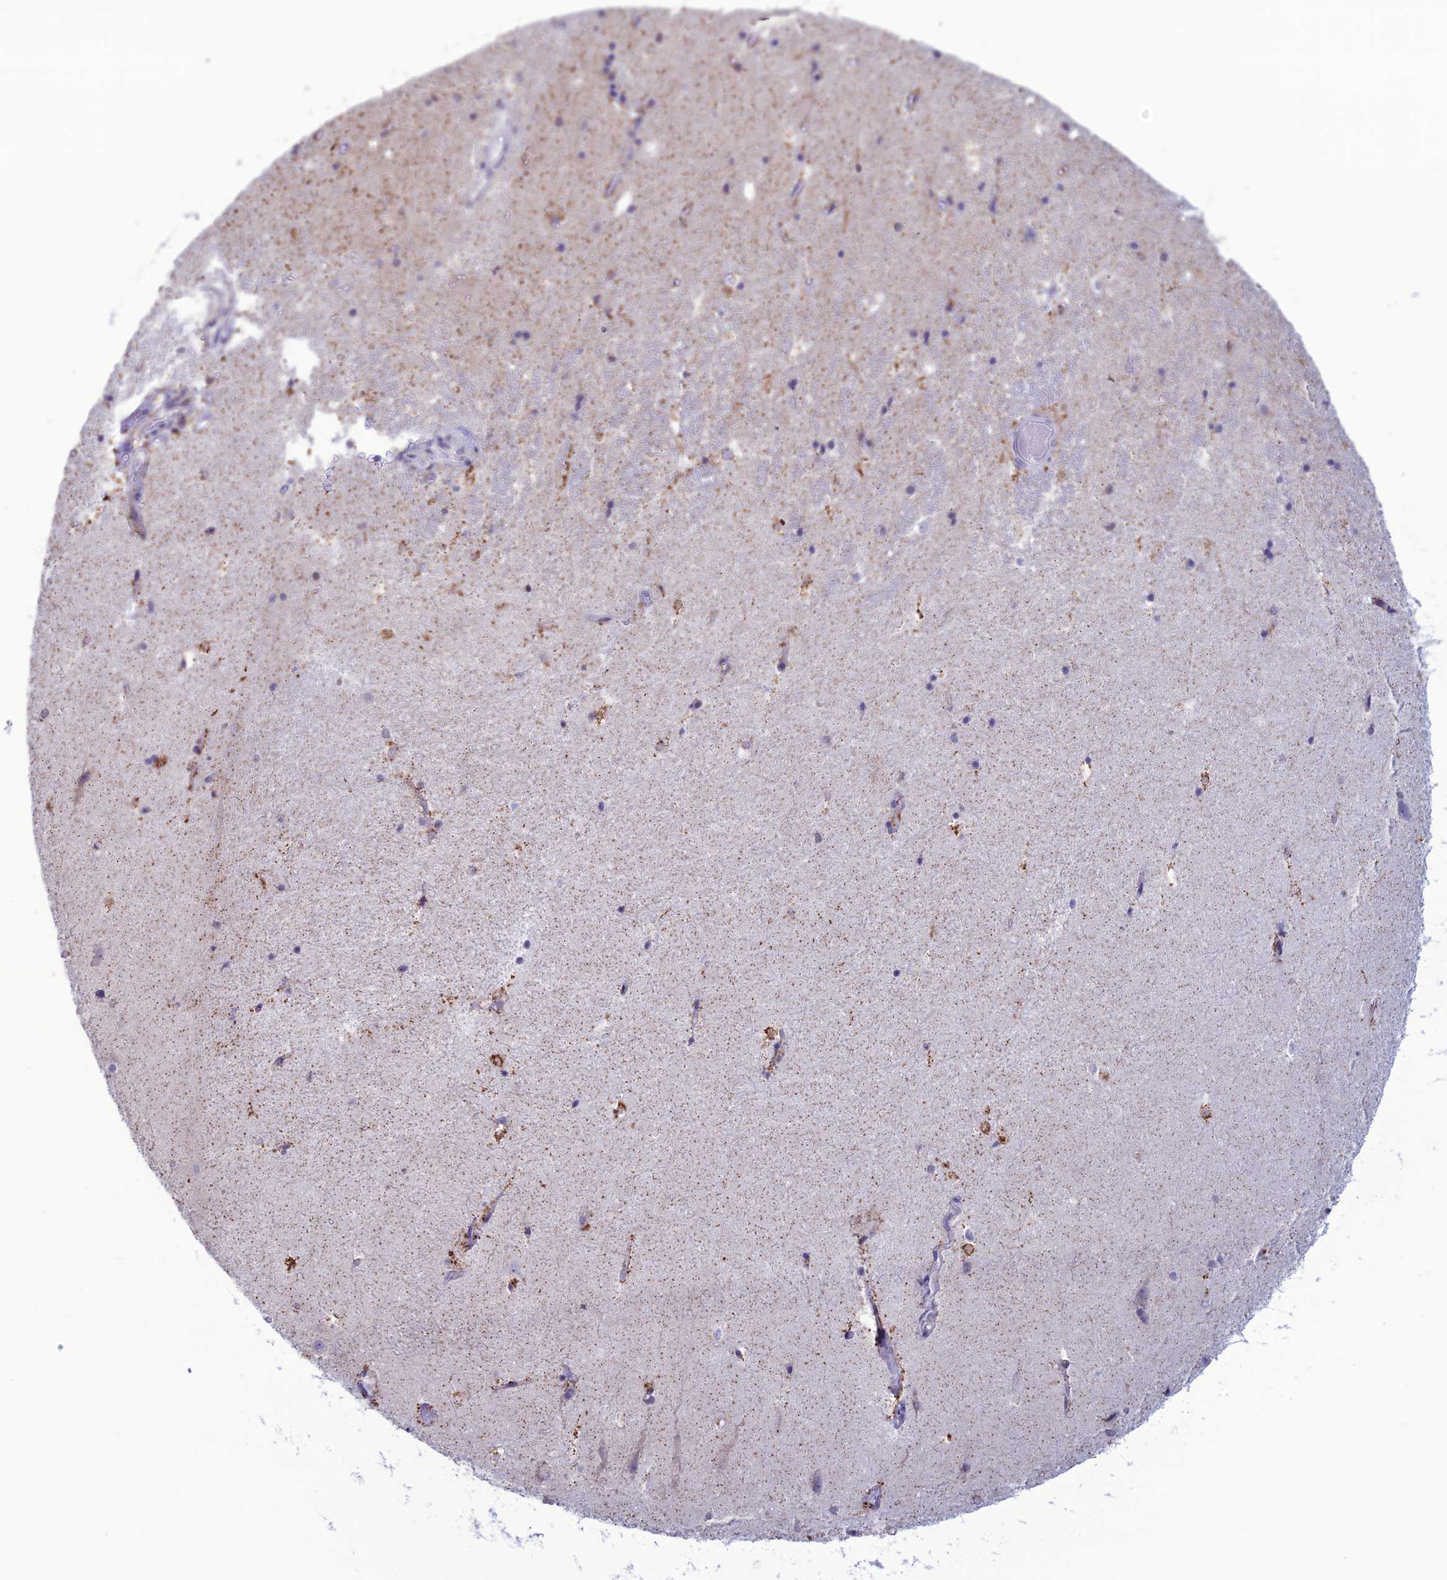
{"staining": {"intensity": "negative", "quantity": "none", "location": "none"}, "tissue": "hippocampus", "cell_type": "Glial cells", "image_type": "normal", "snomed": [{"axis": "morphology", "description": "Normal tissue, NOS"}, {"axis": "topography", "description": "Hippocampus"}], "caption": "Hippocampus stained for a protein using IHC exhibits no positivity glial cells.", "gene": "CFAP210", "patient": {"sex": "female", "age": 52}}